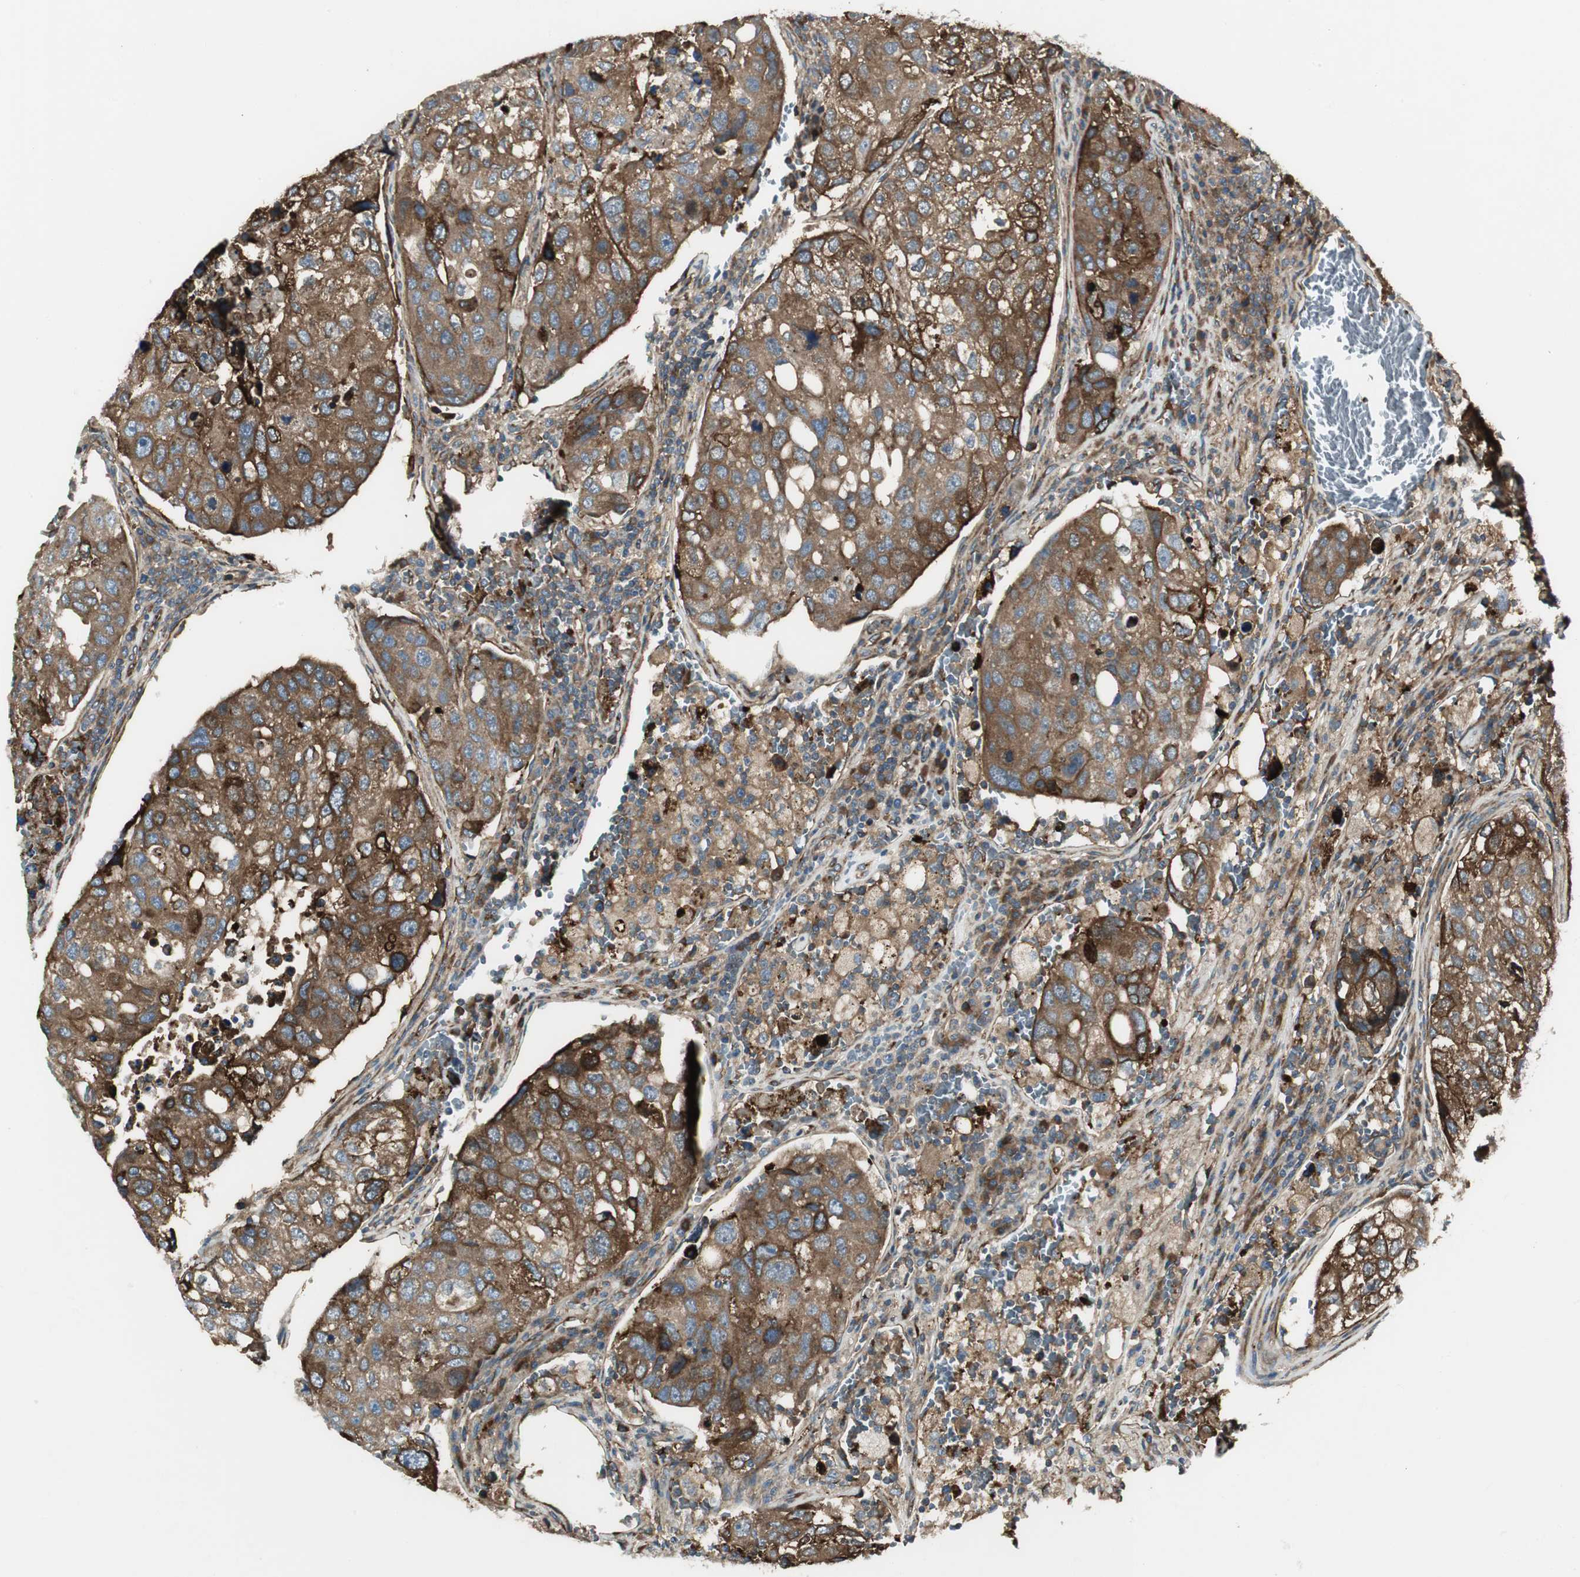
{"staining": {"intensity": "strong", "quantity": ">75%", "location": "cytoplasmic/membranous"}, "tissue": "urothelial cancer", "cell_type": "Tumor cells", "image_type": "cancer", "snomed": [{"axis": "morphology", "description": "Urothelial carcinoma, High grade"}, {"axis": "topography", "description": "Lymph node"}, {"axis": "topography", "description": "Urinary bladder"}], "caption": "Urothelial cancer stained for a protein displays strong cytoplasmic/membranous positivity in tumor cells.", "gene": "PRKG1", "patient": {"sex": "male", "age": 51}}